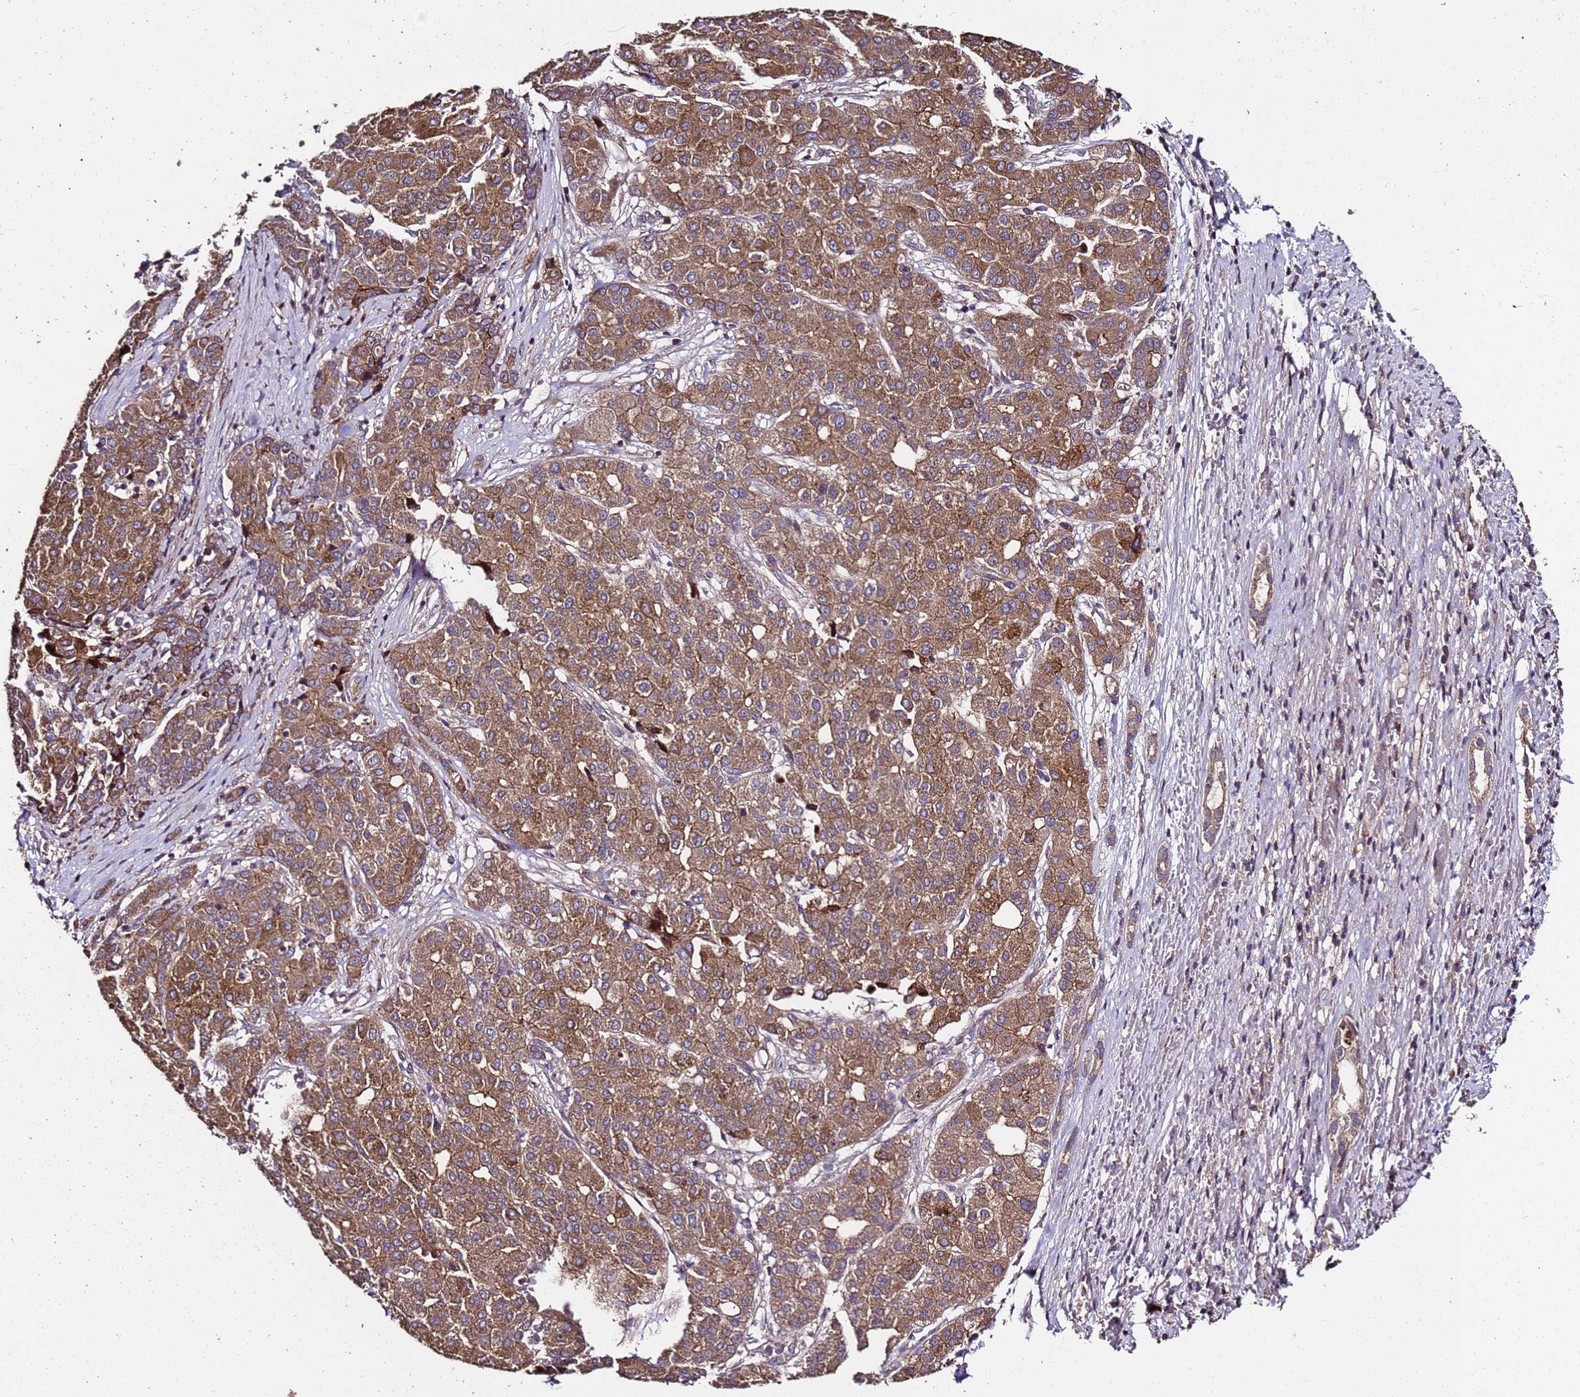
{"staining": {"intensity": "moderate", "quantity": ">75%", "location": "cytoplasmic/membranous"}, "tissue": "liver cancer", "cell_type": "Tumor cells", "image_type": "cancer", "snomed": [{"axis": "morphology", "description": "Carcinoma, Hepatocellular, NOS"}, {"axis": "topography", "description": "Liver"}], "caption": "Brown immunohistochemical staining in hepatocellular carcinoma (liver) shows moderate cytoplasmic/membranous staining in approximately >75% of tumor cells. (DAB (3,3'-diaminobenzidine) = brown stain, brightfield microscopy at high magnification).", "gene": "PRODH", "patient": {"sex": "male", "age": 65}}